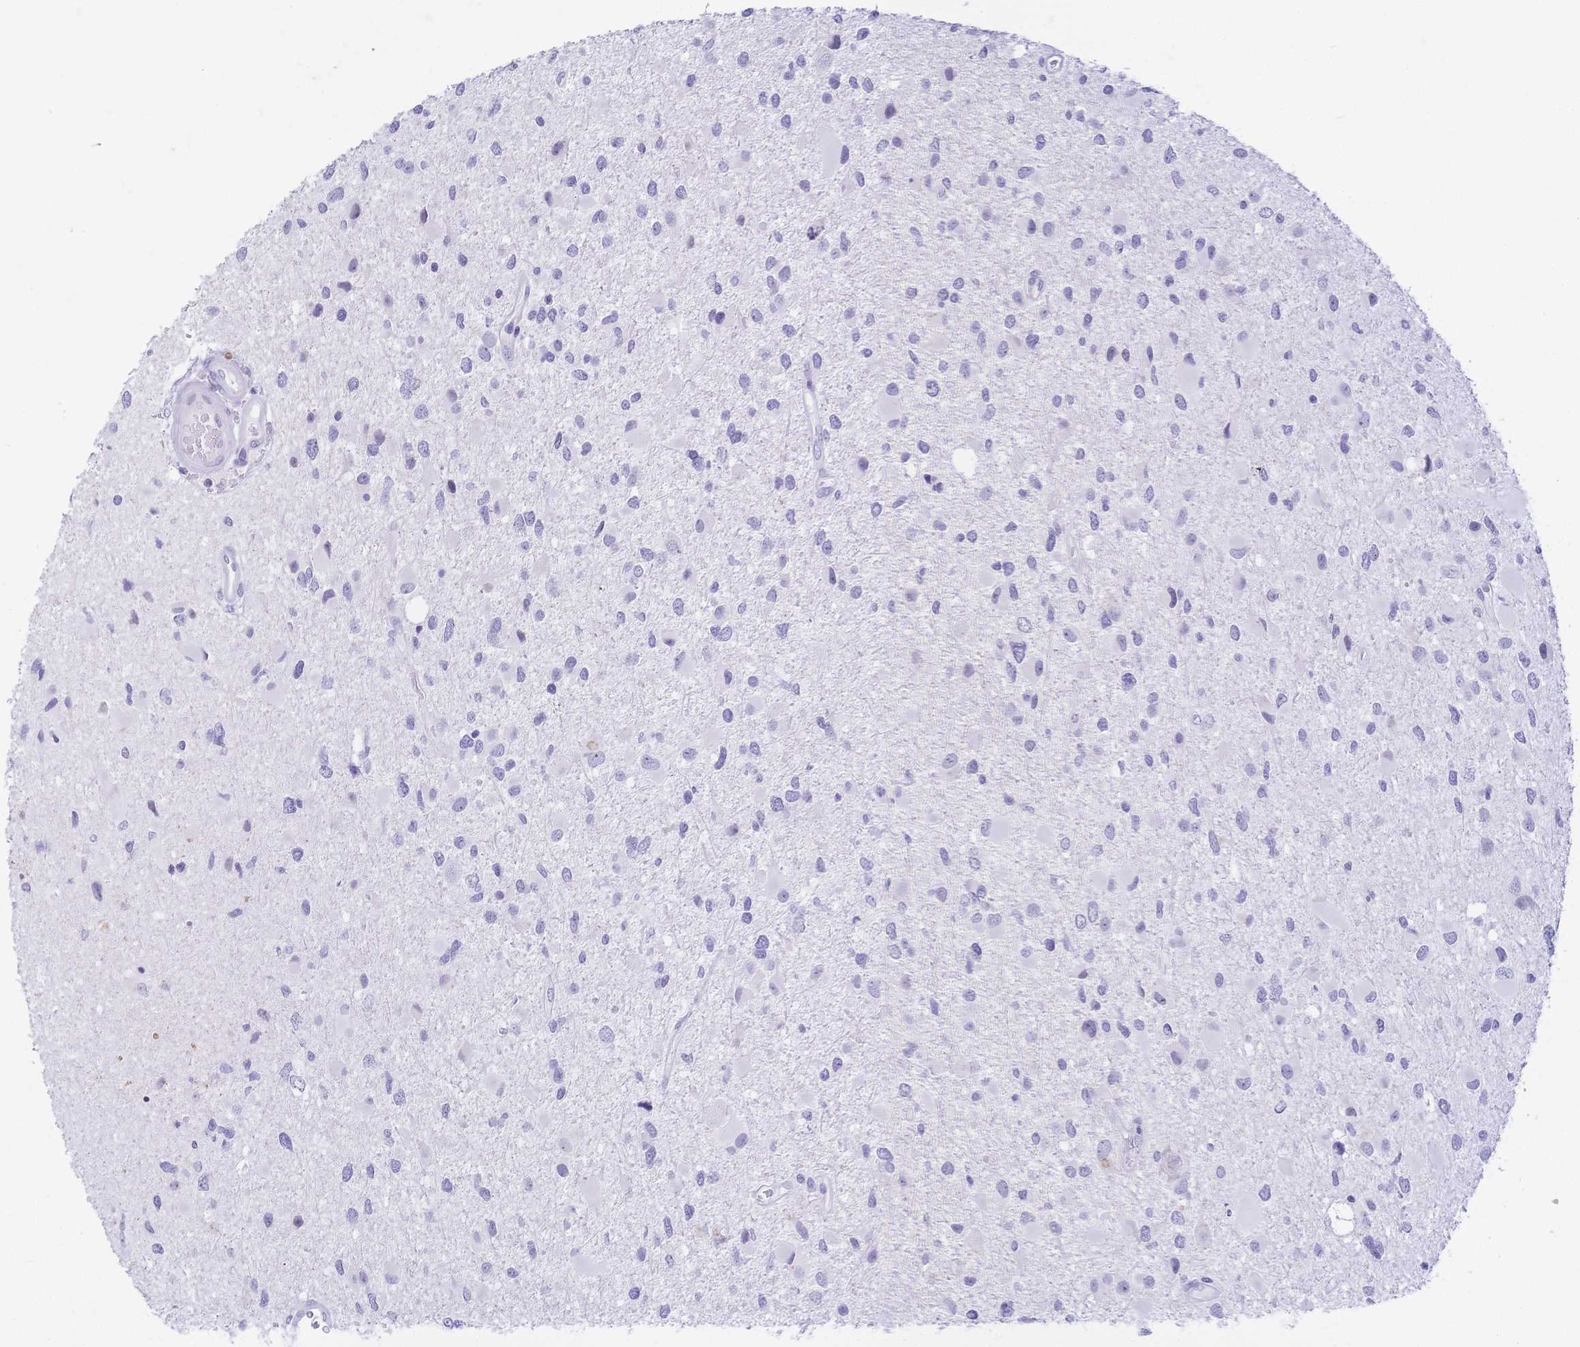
{"staining": {"intensity": "negative", "quantity": "none", "location": "none"}, "tissue": "glioma", "cell_type": "Tumor cells", "image_type": "cancer", "snomed": [{"axis": "morphology", "description": "Glioma, malignant, Low grade"}, {"axis": "topography", "description": "Brain"}], "caption": "The histopathology image exhibits no staining of tumor cells in glioma.", "gene": "CR2", "patient": {"sex": "female", "age": 32}}